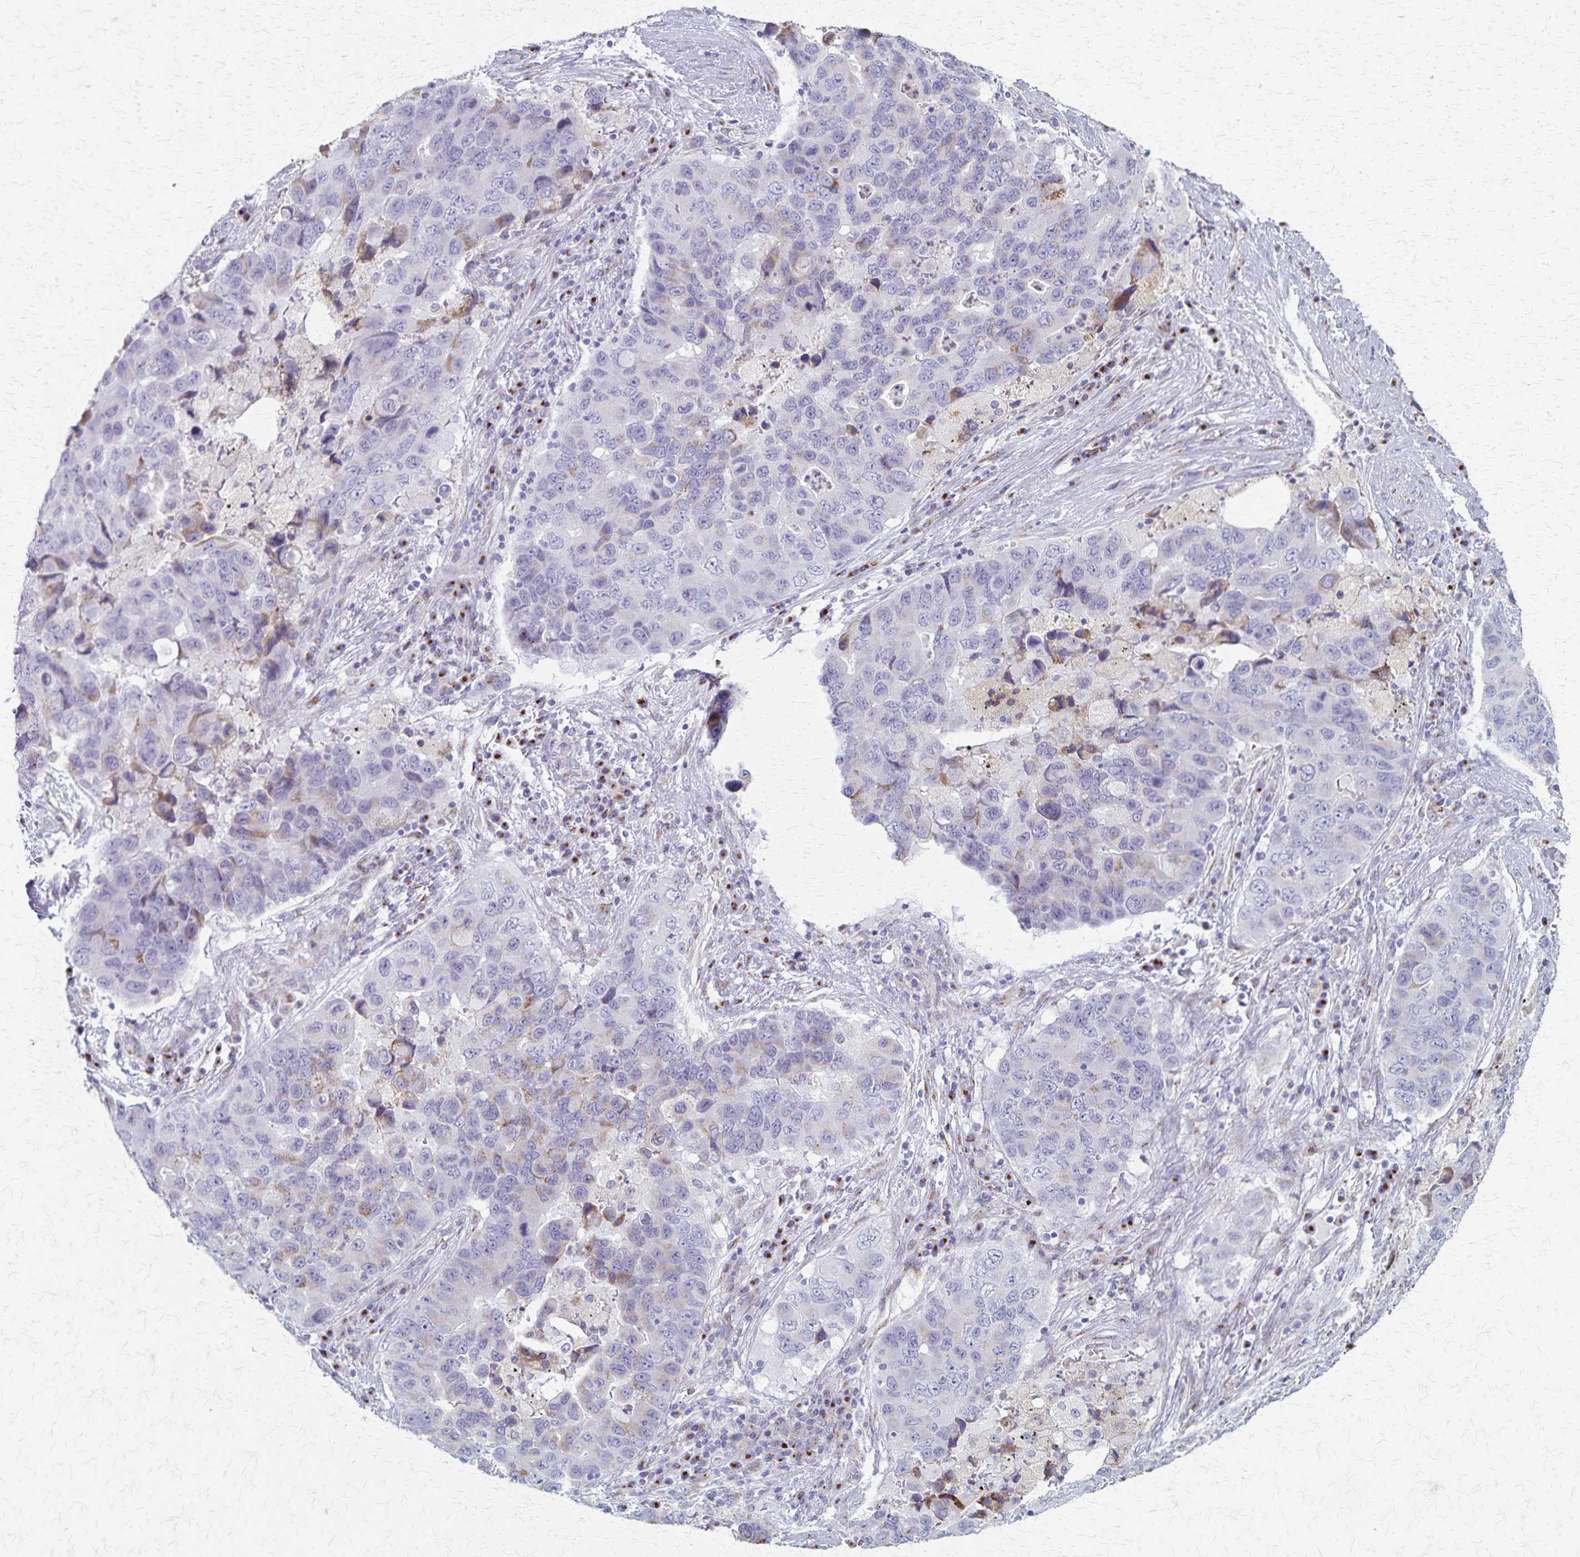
{"staining": {"intensity": "weak", "quantity": "25%-75%", "location": "cytoplasmic/membranous"}, "tissue": "lung cancer", "cell_type": "Tumor cells", "image_type": "cancer", "snomed": [{"axis": "morphology", "description": "Adenocarcinoma, NOS"}, {"axis": "morphology", "description": "Adenocarcinoma, metastatic, NOS"}, {"axis": "topography", "description": "Lymph node"}, {"axis": "topography", "description": "Lung"}], "caption": "The photomicrograph shows staining of lung cancer, revealing weak cytoplasmic/membranous protein positivity (brown color) within tumor cells.", "gene": "MCFD2", "patient": {"sex": "female", "age": 54}}